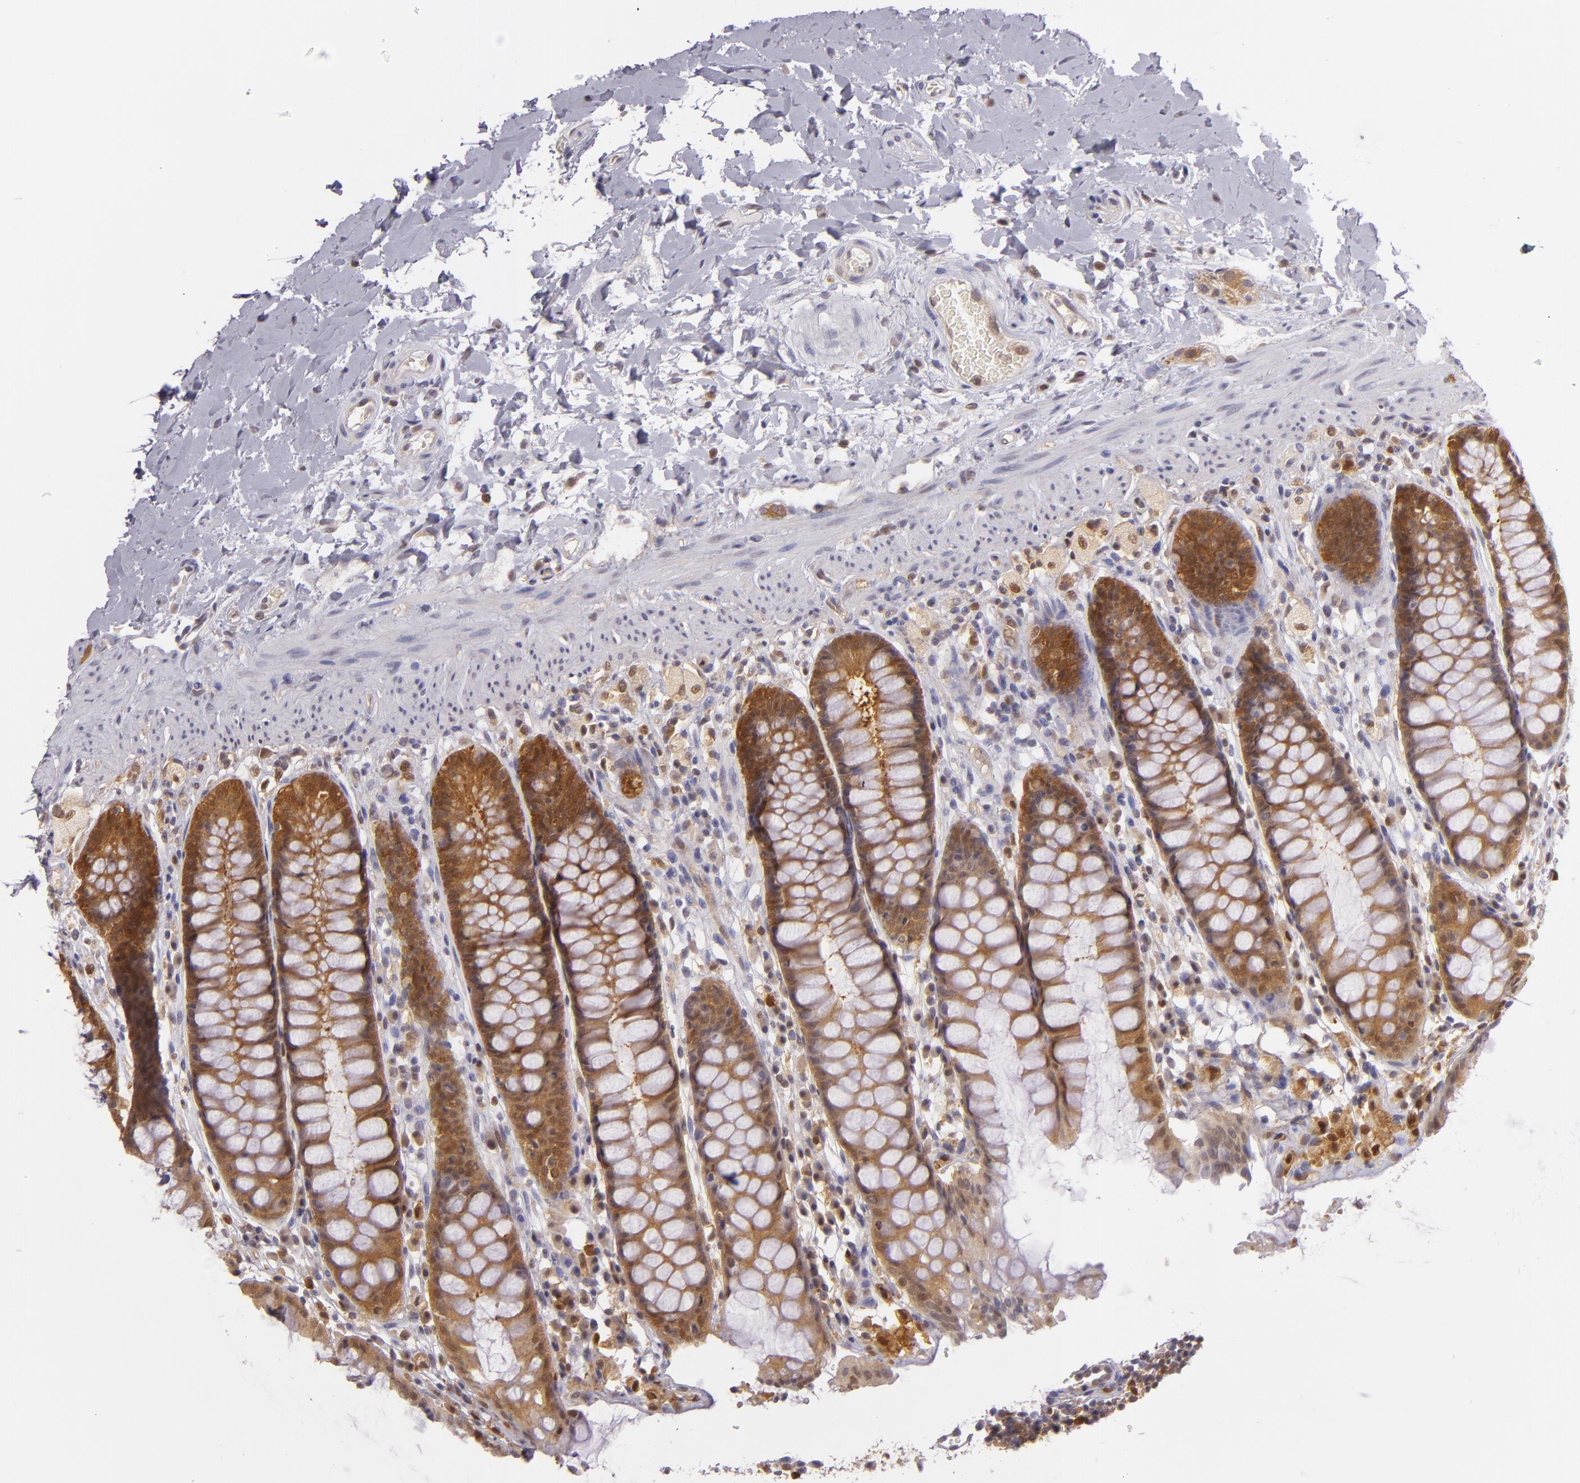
{"staining": {"intensity": "moderate", "quantity": ">75%", "location": "cytoplasmic/membranous"}, "tissue": "rectum", "cell_type": "Glandular cells", "image_type": "normal", "snomed": [{"axis": "morphology", "description": "Normal tissue, NOS"}, {"axis": "topography", "description": "Rectum"}], "caption": "Brown immunohistochemical staining in normal human rectum demonstrates moderate cytoplasmic/membranous expression in approximately >75% of glandular cells.", "gene": "HSPH1", "patient": {"sex": "female", "age": 46}}